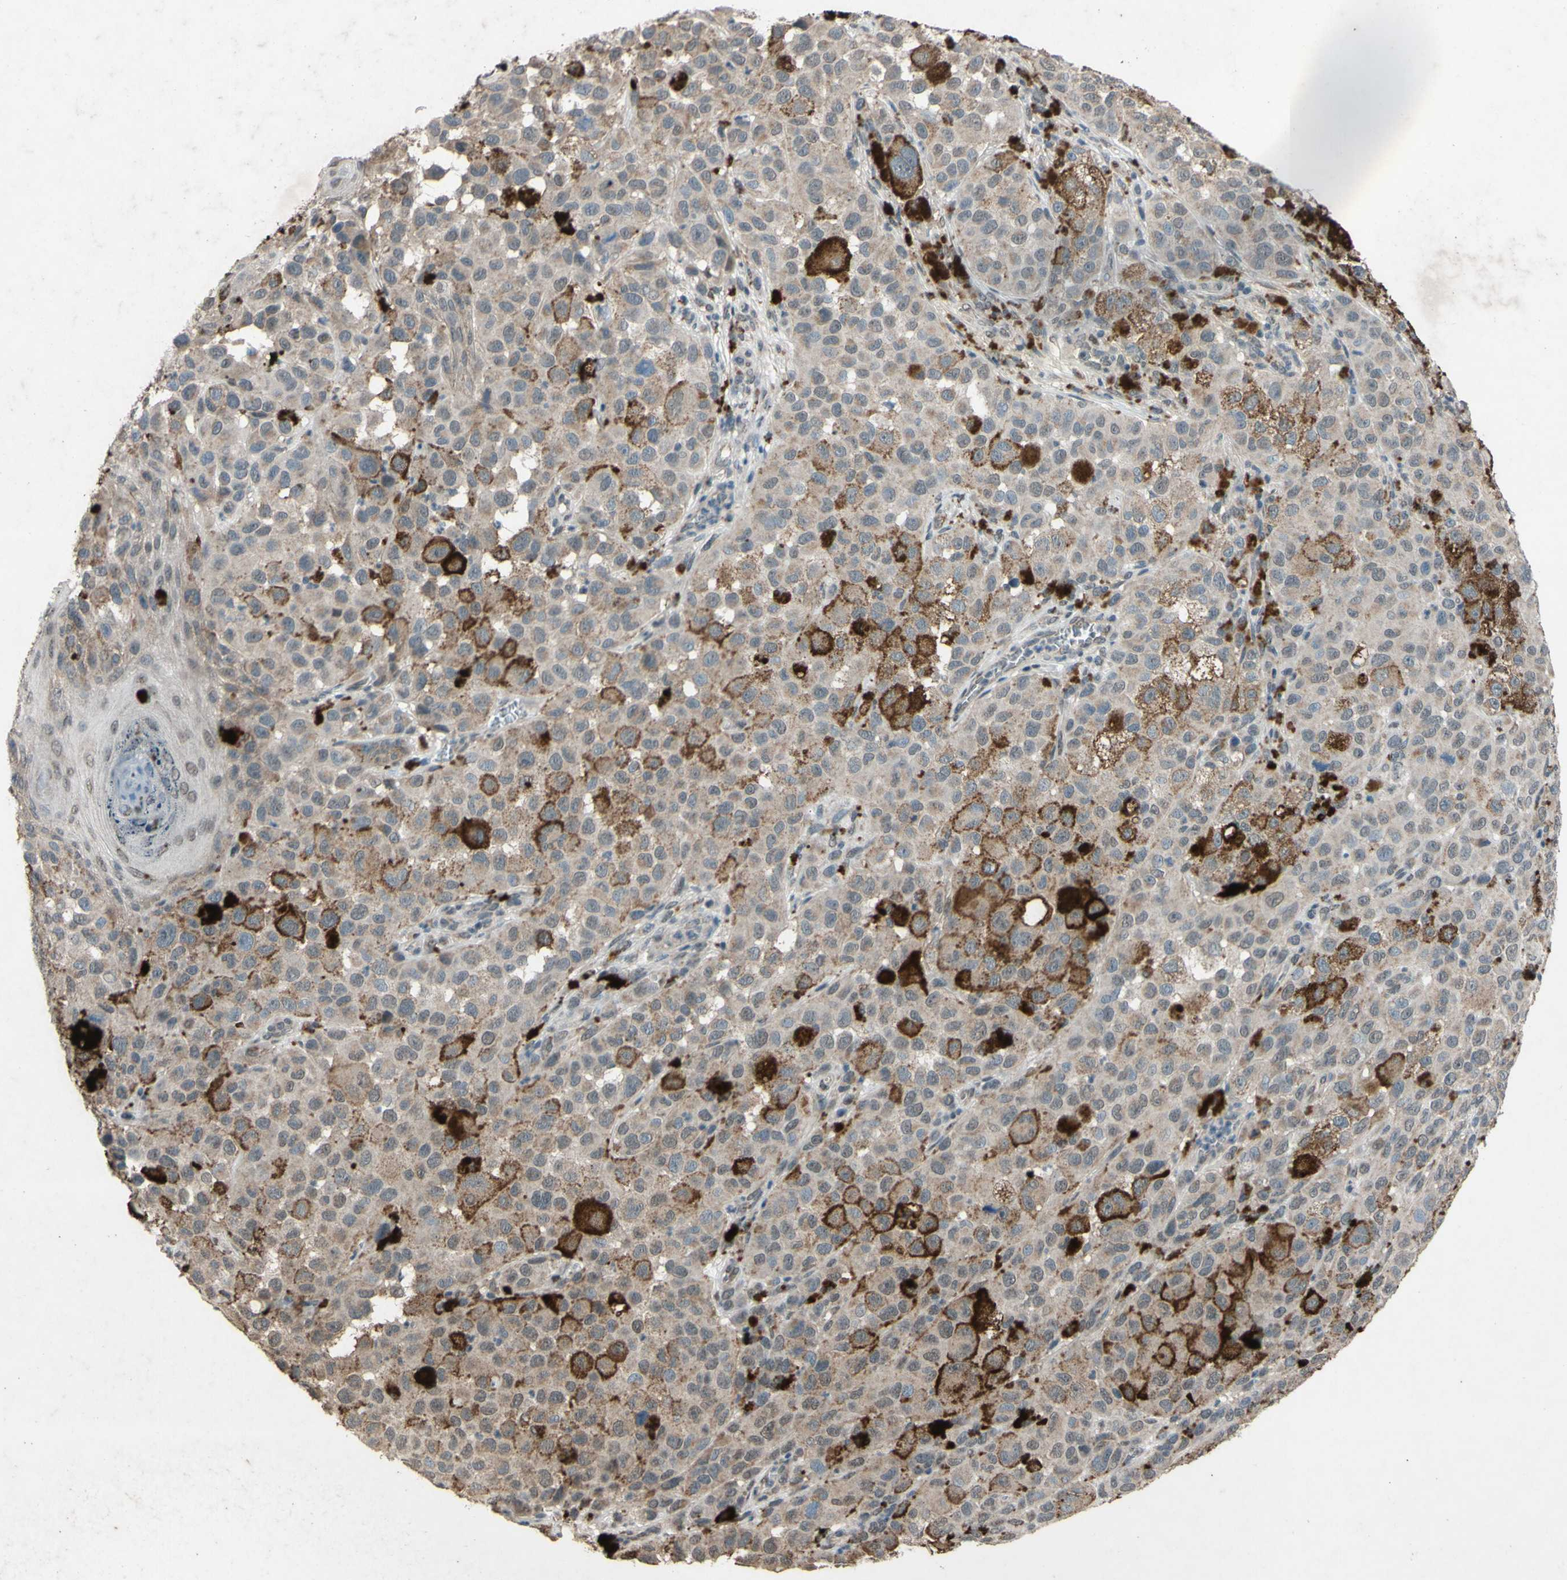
{"staining": {"intensity": "weak", "quantity": ">75%", "location": "cytoplasmic/membranous"}, "tissue": "melanoma", "cell_type": "Tumor cells", "image_type": "cancer", "snomed": [{"axis": "morphology", "description": "Malignant melanoma, NOS"}, {"axis": "topography", "description": "Skin"}], "caption": "A micrograph showing weak cytoplasmic/membranous positivity in approximately >75% of tumor cells in malignant melanoma, as visualized by brown immunohistochemical staining.", "gene": "CDCP1", "patient": {"sex": "male", "age": 96}}